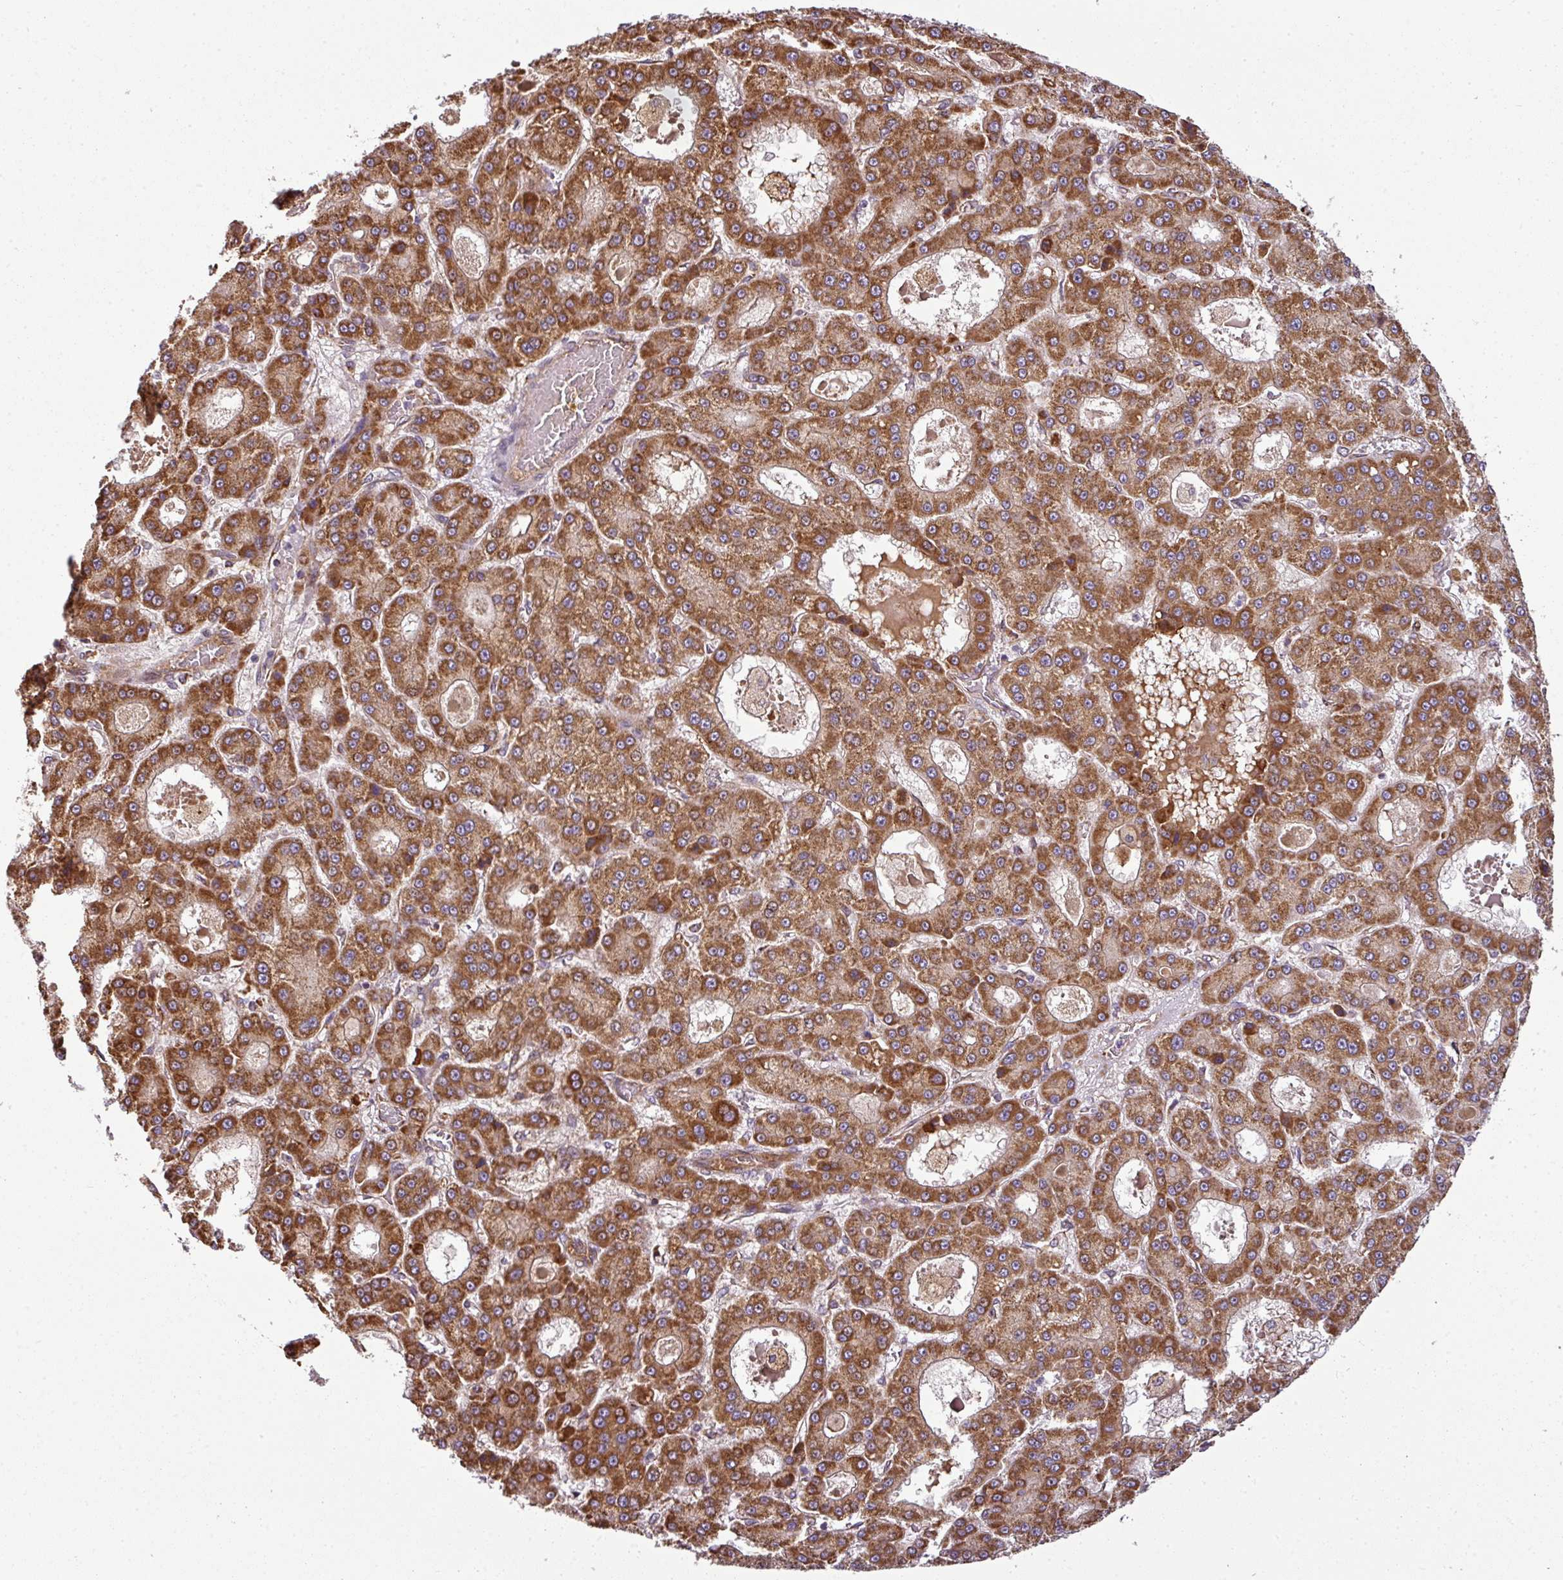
{"staining": {"intensity": "strong", "quantity": ">75%", "location": "cytoplasmic/membranous"}, "tissue": "liver cancer", "cell_type": "Tumor cells", "image_type": "cancer", "snomed": [{"axis": "morphology", "description": "Carcinoma, Hepatocellular, NOS"}, {"axis": "topography", "description": "Liver"}], "caption": "Immunohistochemistry (IHC) photomicrograph of liver cancer stained for a protein (brown), which displays high levels of strong cytoplasmic/membranous positivity in approximately >75% of tumor cells.", "gene": "PRELID3B", "patient": {"sex": "male", "age": 70}}